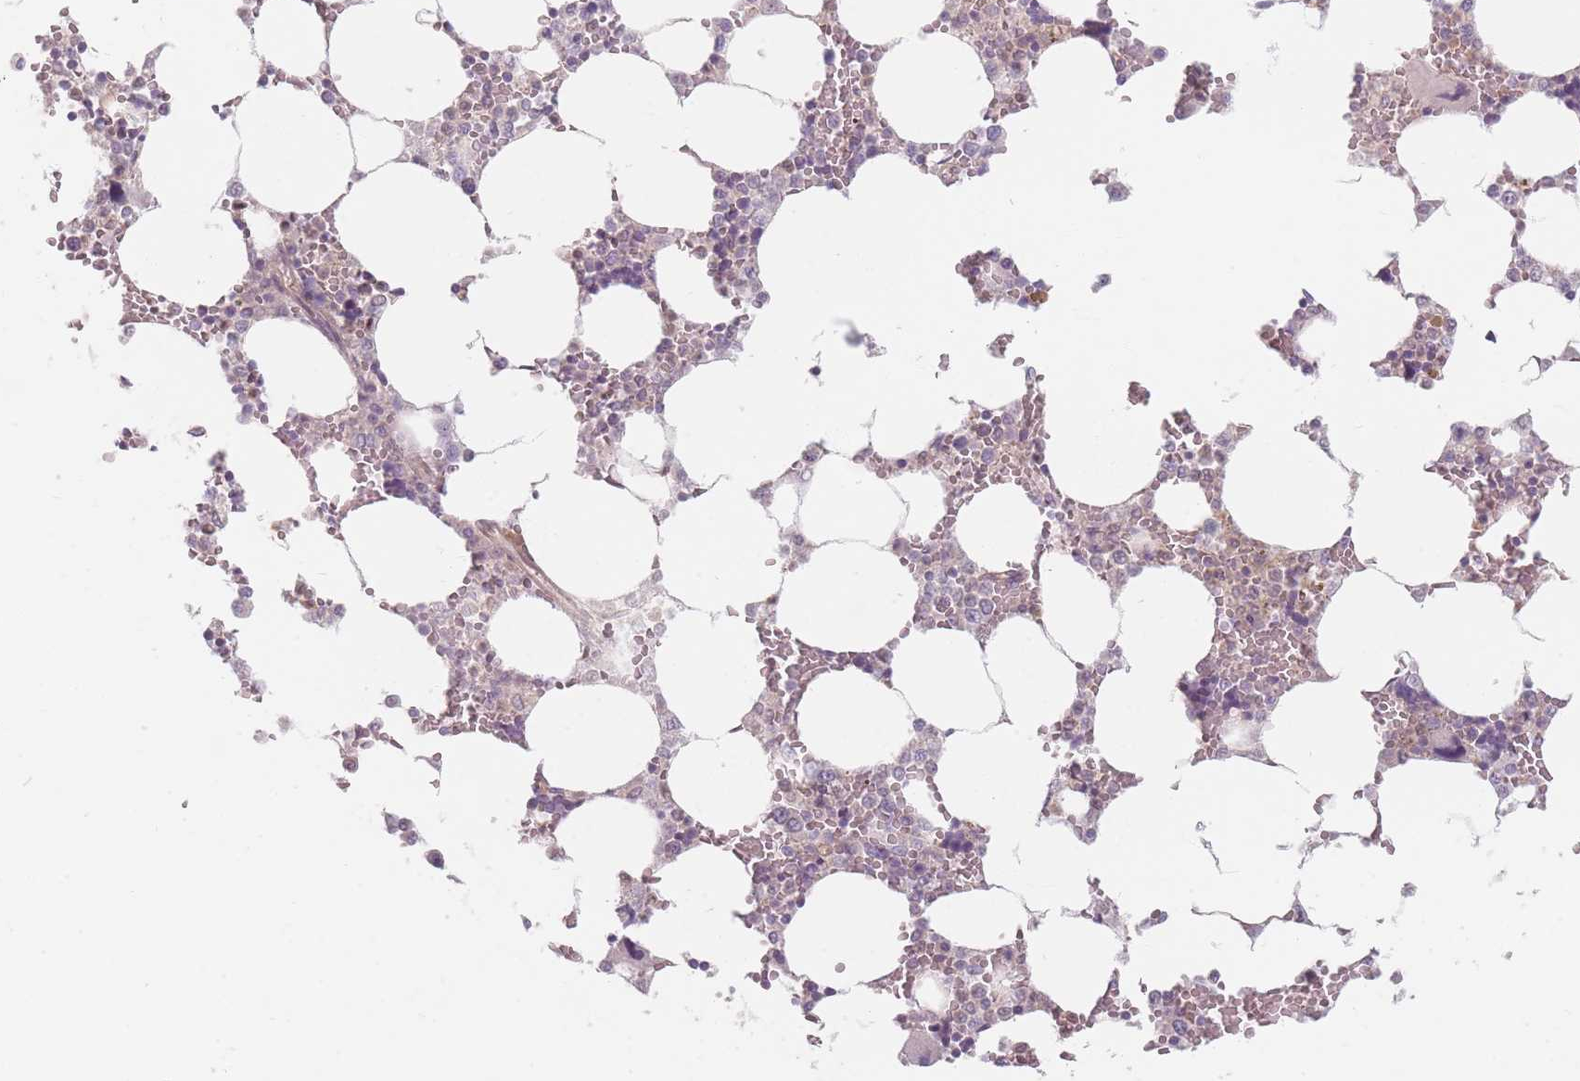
{"staining": {"intensity": "weak", "quantity": "<25%", "location": "cytoplasmic/membranous"}, "tissue": "bone marrow", "cell_type": "Hematopoietic cells", "image_type": "normal", "snomed": [{"axis": "morphology", "description": "Normal tissue, NOS"}, {"axis": "topography", "description": "Bone marrow"}], "caption": "This micrograph is of benign bone marrow stained with immunohistochemistry (IHC) to label a protein in brown with the nuclei are counter-stained blue. There is no expression in hematopoietic cells.", "gene": "CHCHD7", "patient": {"sex": "male", "age": 64}}